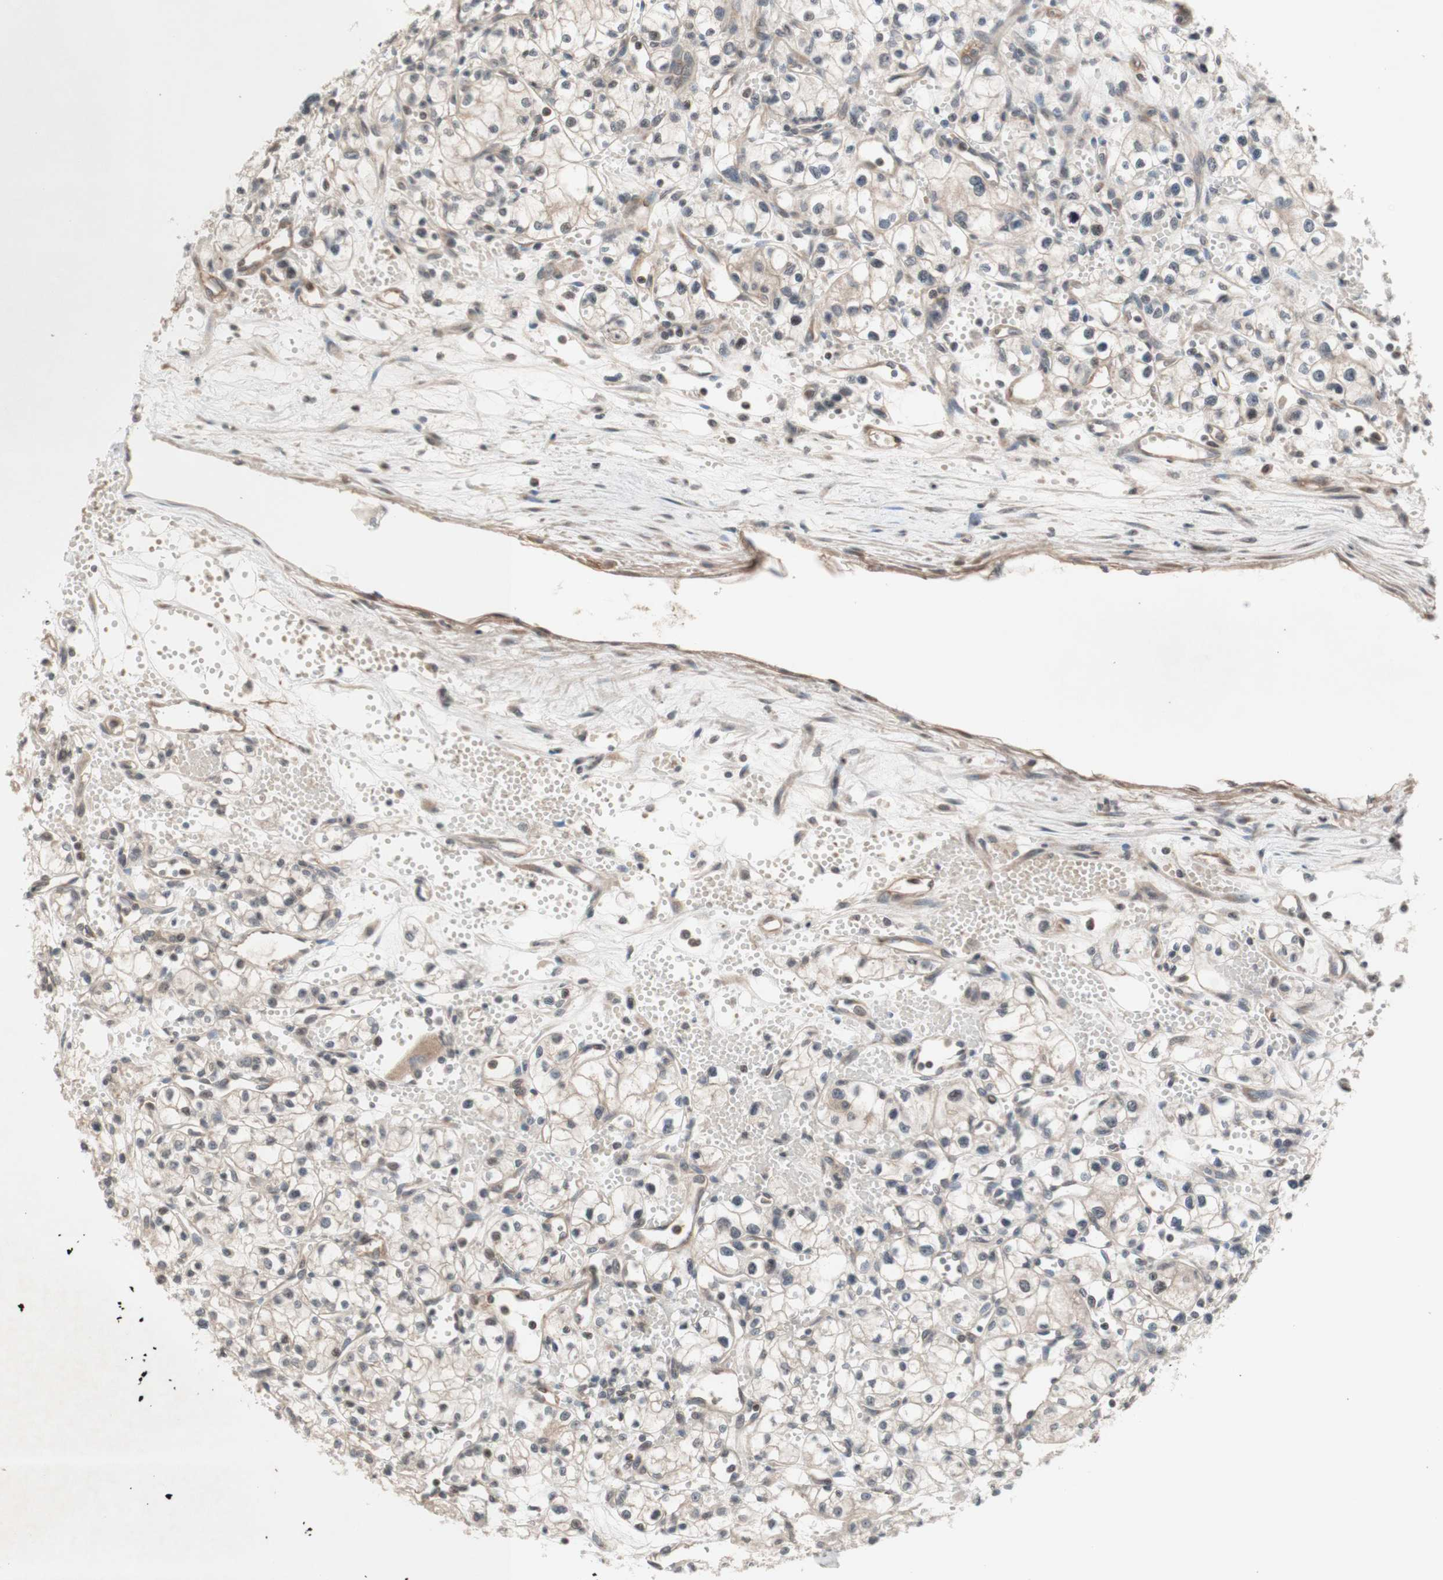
{"staining": {"intensity": "negative", "quantity": "none", "location": "none"}, "tissue": "renal cancer", "cell_type": "Tumor cells", "image_type": "cancer", "snomed": [{"axis": "morphology", "description": "Normal tissue, NOS"}, {"axis": "morphology", "description": "Adenocarcinoma, NOS"}, {"axis": "topography", "description": "Kidney"}], "caption": "Immunohistochemistry (IHC) image of renal cancer stained for a protein (brown), which displays no positivity in tumor cells.", "gene": "CD55", "patient": {"sex": "male", "age": 59}}